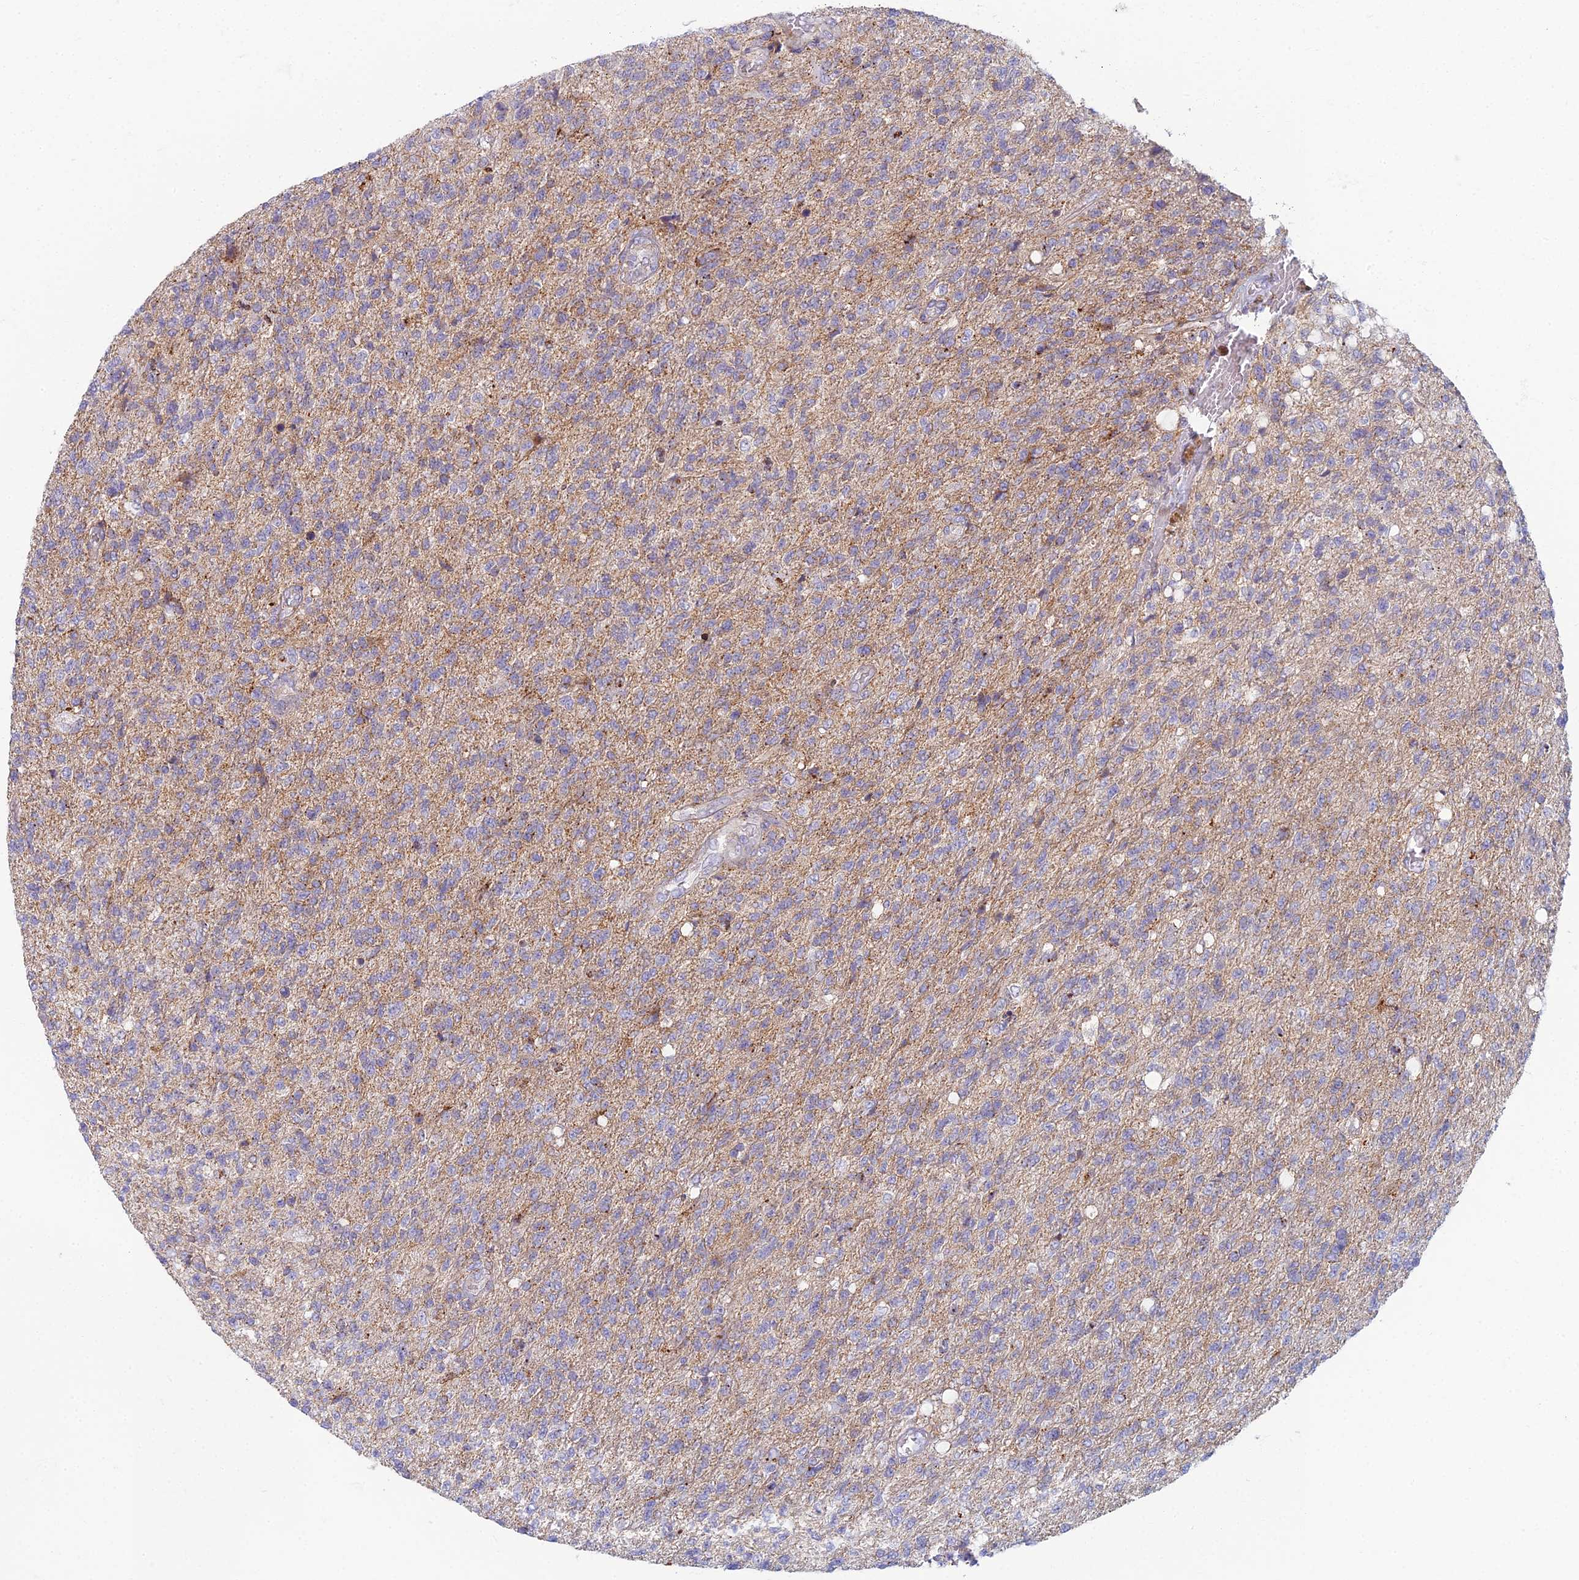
{"staining": {"intensity": "negative", "quantity": "none", "location": "none"}, "tissue": "glioma", "cell_type": "Tumor cells", "image_type": "cancer", "snomed": [{"axis": "morphology", "description": "Glioma, malignant, High grade"}, {"axis": "topography", "description": "Brain"}], "caption": "Protein analysis of glioma shows no significant staining in tumor cells. (DAB (3,3'-diaminobenzidine) immunohistochemistry with hematoxylin counter stain).", "gene": "CHMP4B", "patient": {"sex": "male", "age": 56}}